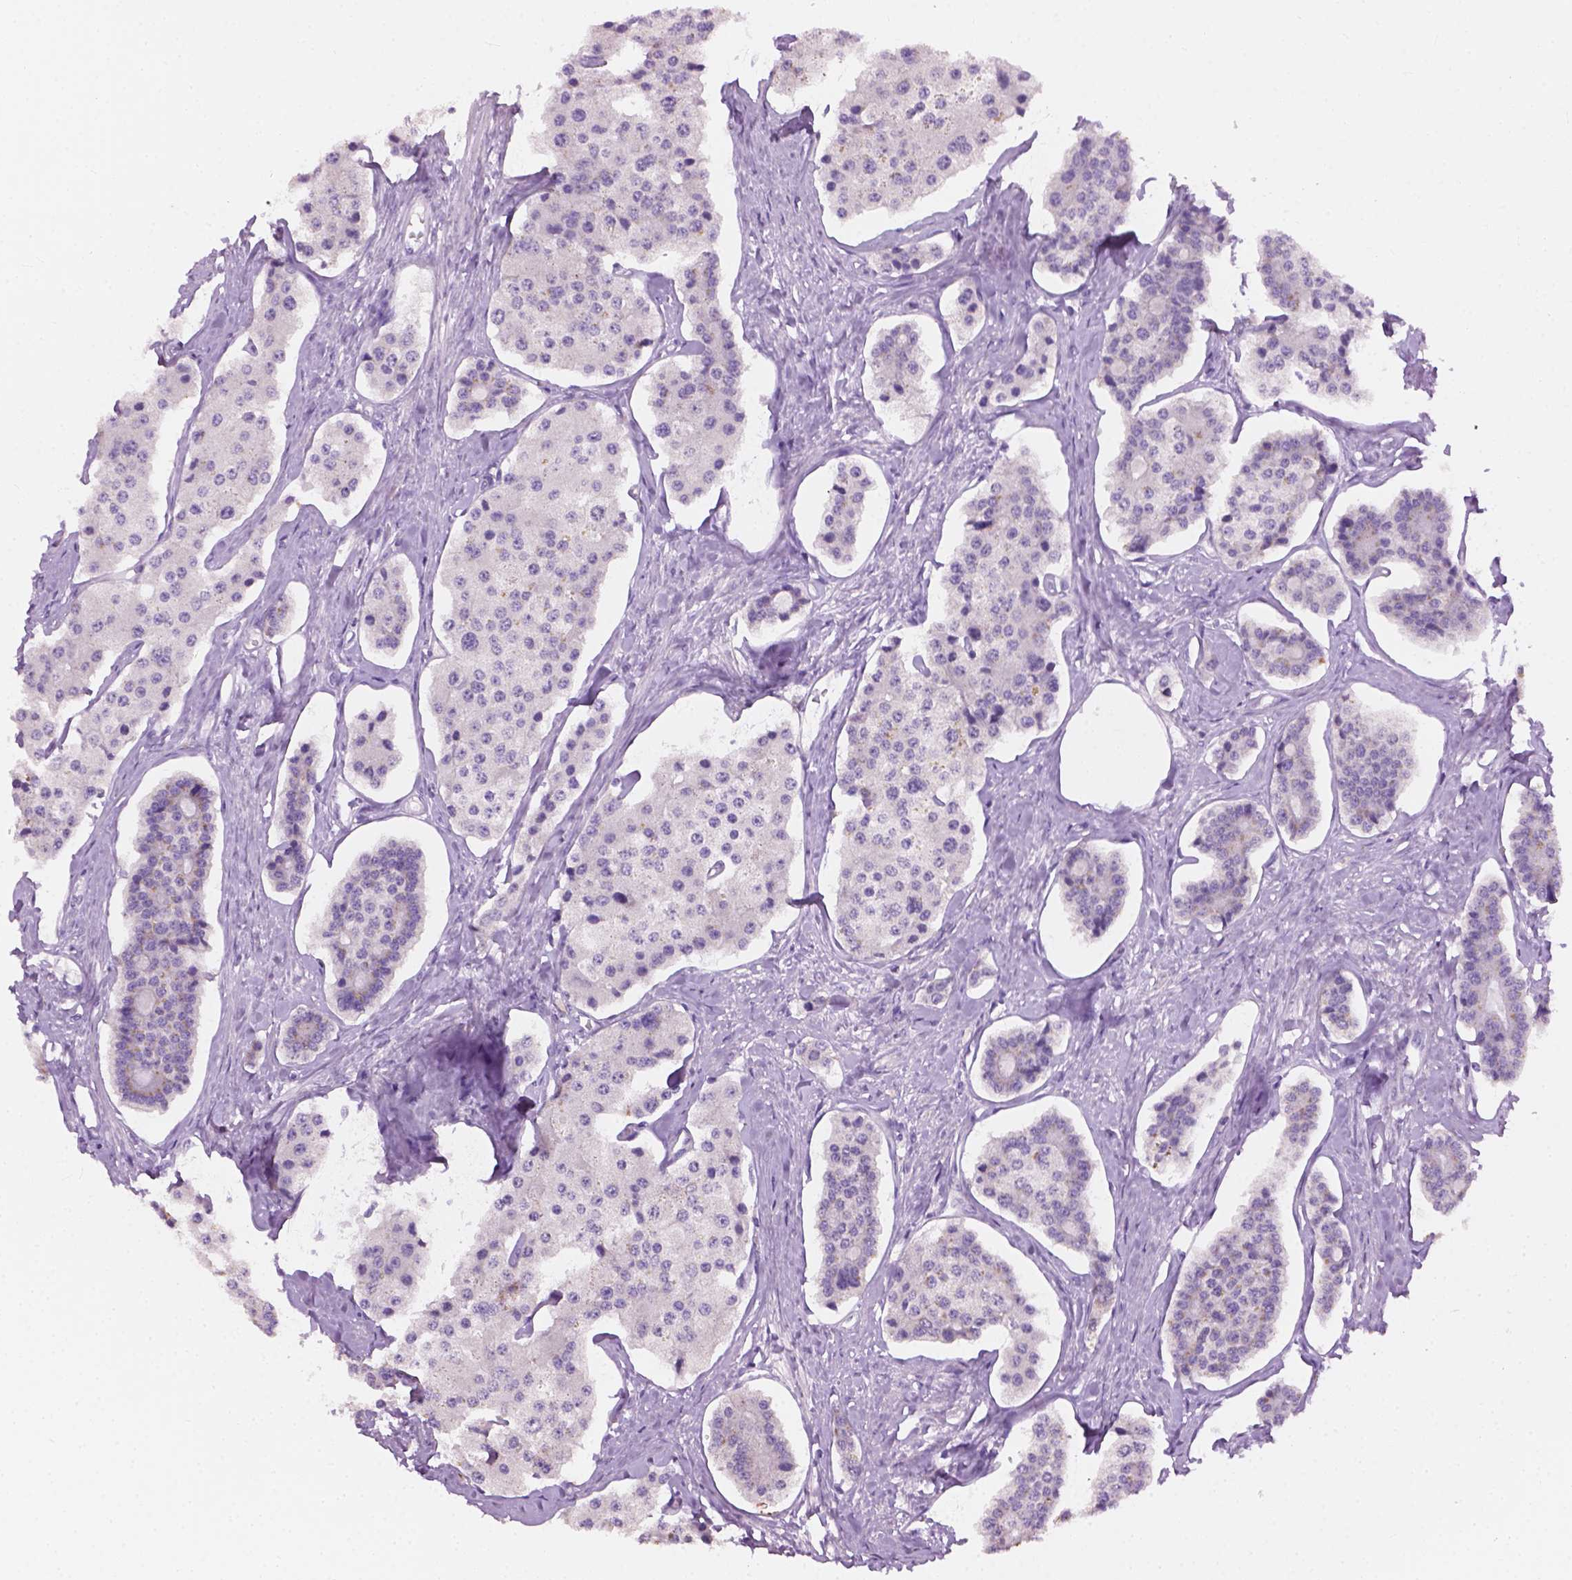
{"staining": {"intensity": "negative", "quantity": "none", "location": "none"}, "tissue": "carcinoid", "cell_type": "Tumor cells", "image_type": "cancer", "snomed": [{"axis": "morphology", "description": "Carcinoid, malignant, NOS"}, {"axis": "topography", "description": "Small intestine"}], "caption": "Immunohistochemistry of human malignant carcinoid shows no positivity in tumor cells.", "gene": "KRT17", "patient": {"sex": "female", "age": 65}}